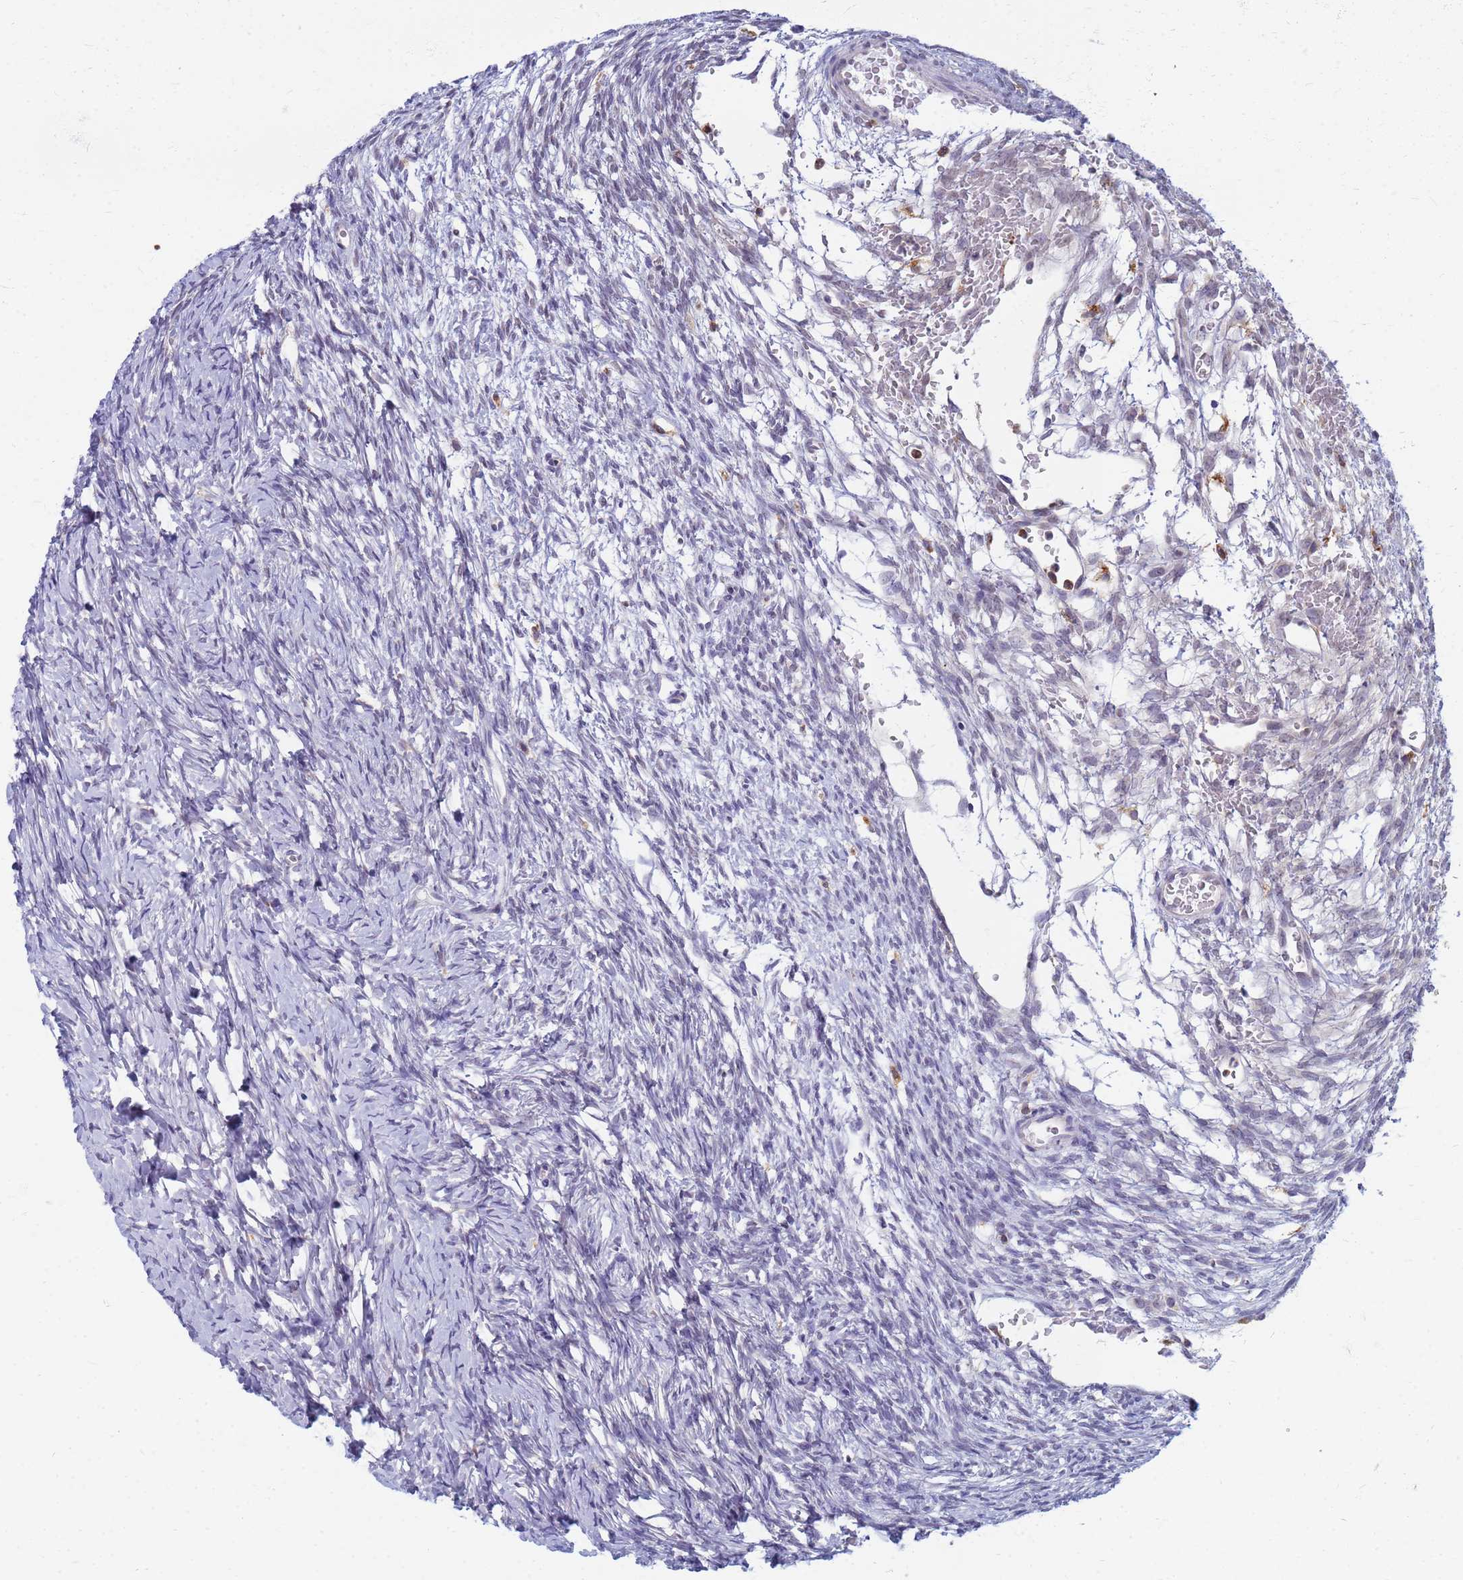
{"staining": {"intensity": "negative", "quantity": "none", "location": "none"}, "tissue": "ovary", "cell_type": "Ovarian stroma cells", "image_type": "normal", "snomed": [{"axis": "morphology", "description": "Normal tissue, NOS"}, {"axis": "topography", "description": "Ovary"}], "caption": "A micrograph of human ovary is negative for staining in ovarian stroma cells. (Brightfield microscopy of DAB IHC at high magnification).", "gene": "ATP6V1E1", "patient": {"sex": "female", "age": 39}}